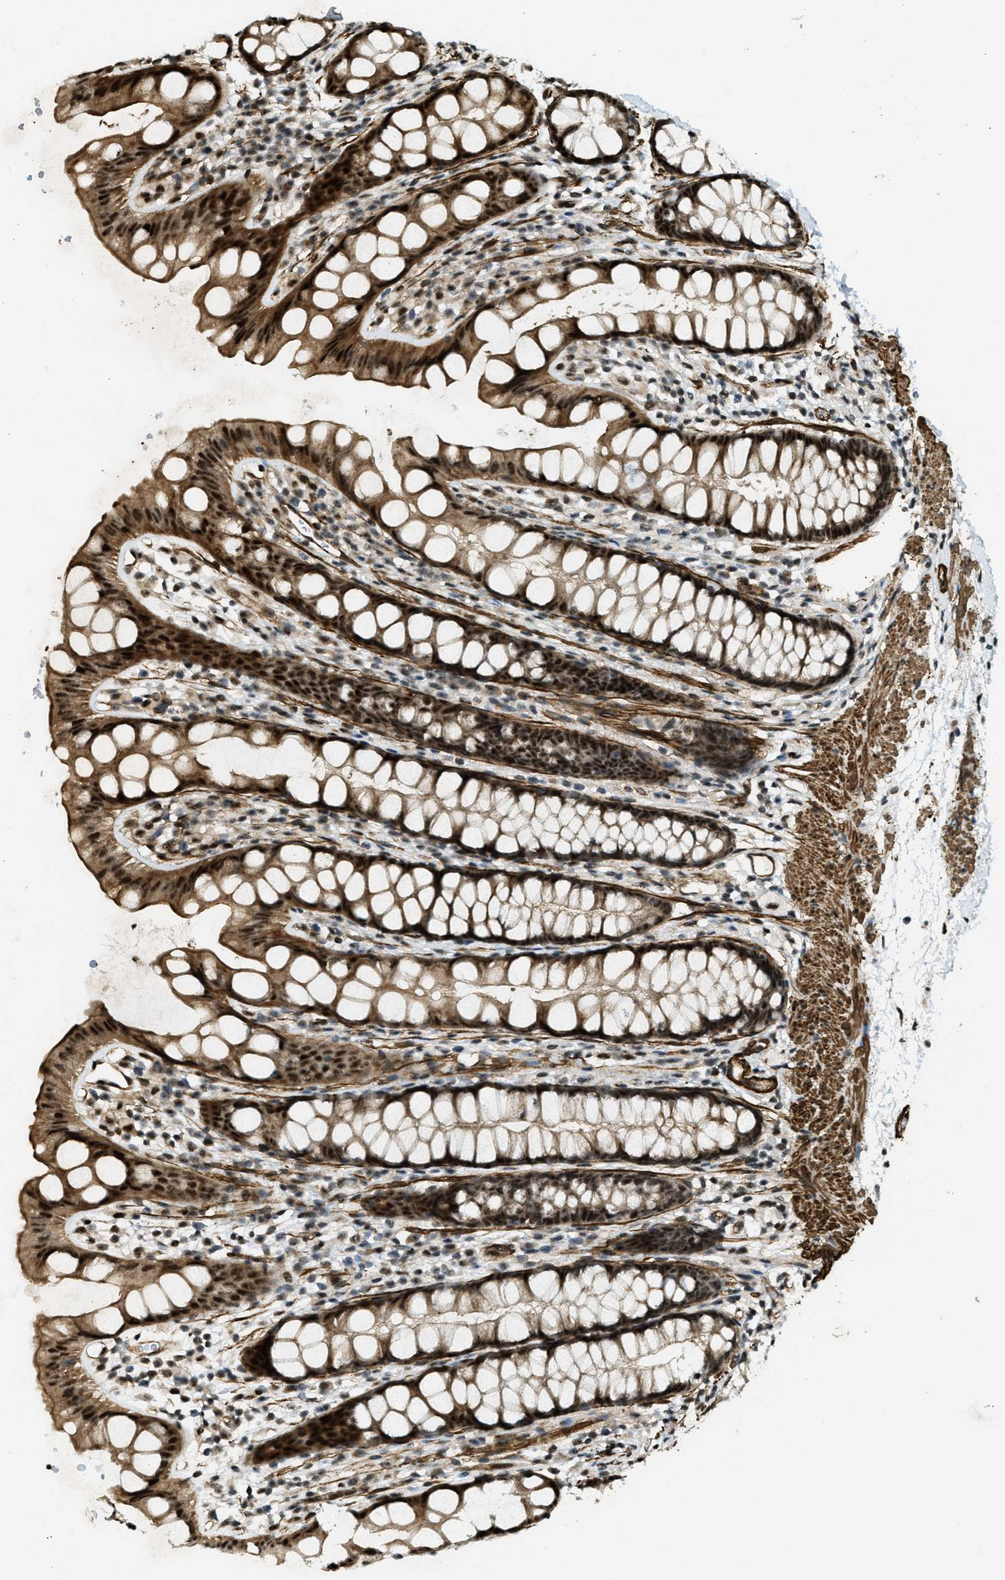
{"staining": {"intensity": "strong", "quantity": ">75%", "location": "cytoplasmic/membranous,nuclear"}, "tissue": "rectum", "cell_type": "Glandular cells", "image_type": "normal", "snomed": [{"axis": "morphology", "description": "Normal tissue, NOS"}, {"axis": "topography", "description": "Rectum"}], "caption": "This is a photomicrograph of immunohistochemistry staining of normal rectum, which shows strong staining in the cytoplasmic/membranous,nuclear of glandular cells.", "gene": "CFAP36", "patient": {"sex": "female", "age": 65}}